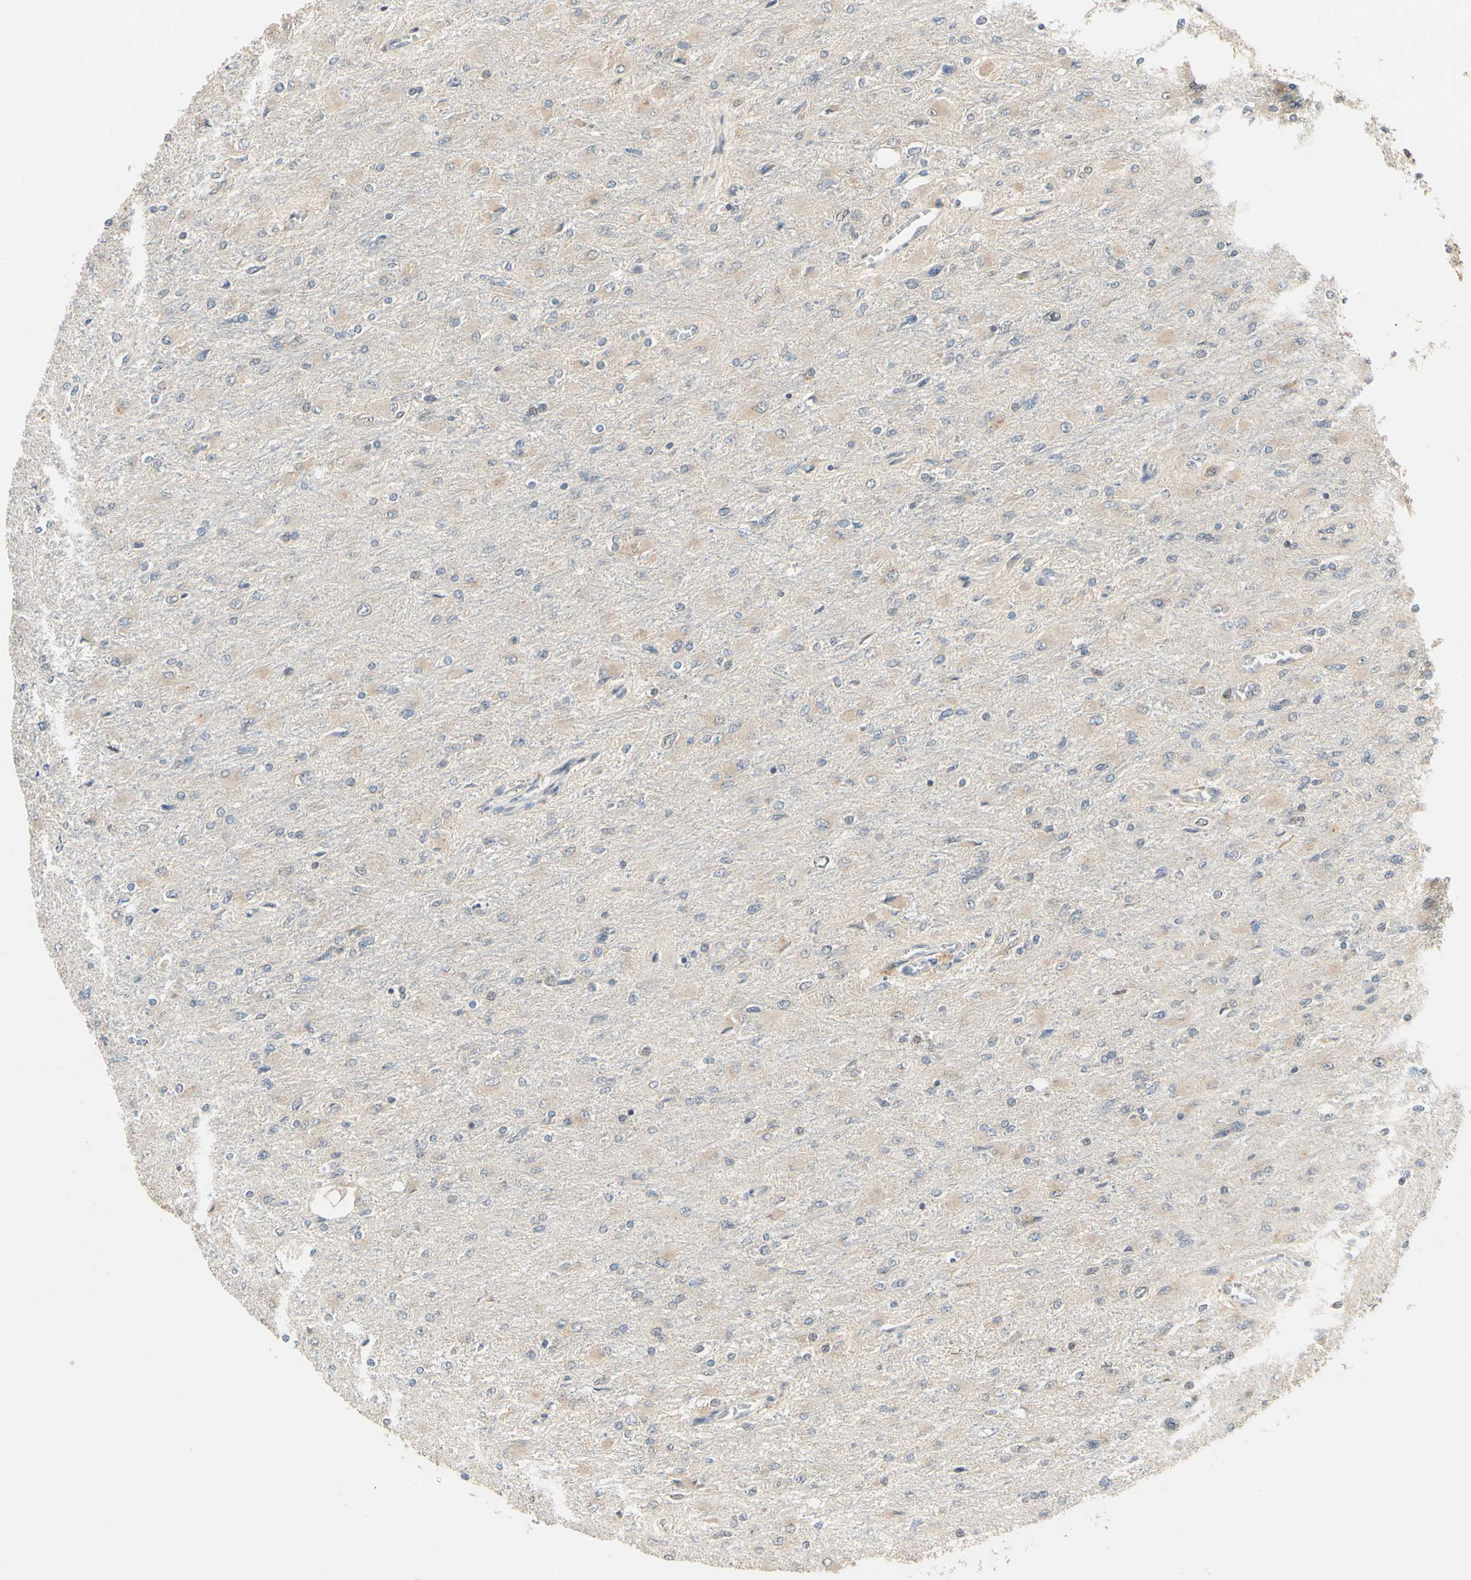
{"staining": {"intensity": "weak", "quantity": "<25%", "location": "cytoplasmic/membranous"}, "tissue": "glioma", "cell_type": "Tumor cells", "image_type": "cancer", "snomed": [{"axis": "morphology", "description": "Glioma, malignant, High grade"}, {"axis": "topography", "description": "Cerebral cortex"}], "caption": "Tumor cells show no significant positivity in glioma. The staining was performed using DAB to visualize the protein expression in brown, while the nuclei were stained in blue with hematoxylin (Magnification: 20x).", "gene": "ANKHD1", "patient": {"sex": "female", "age": 36}}